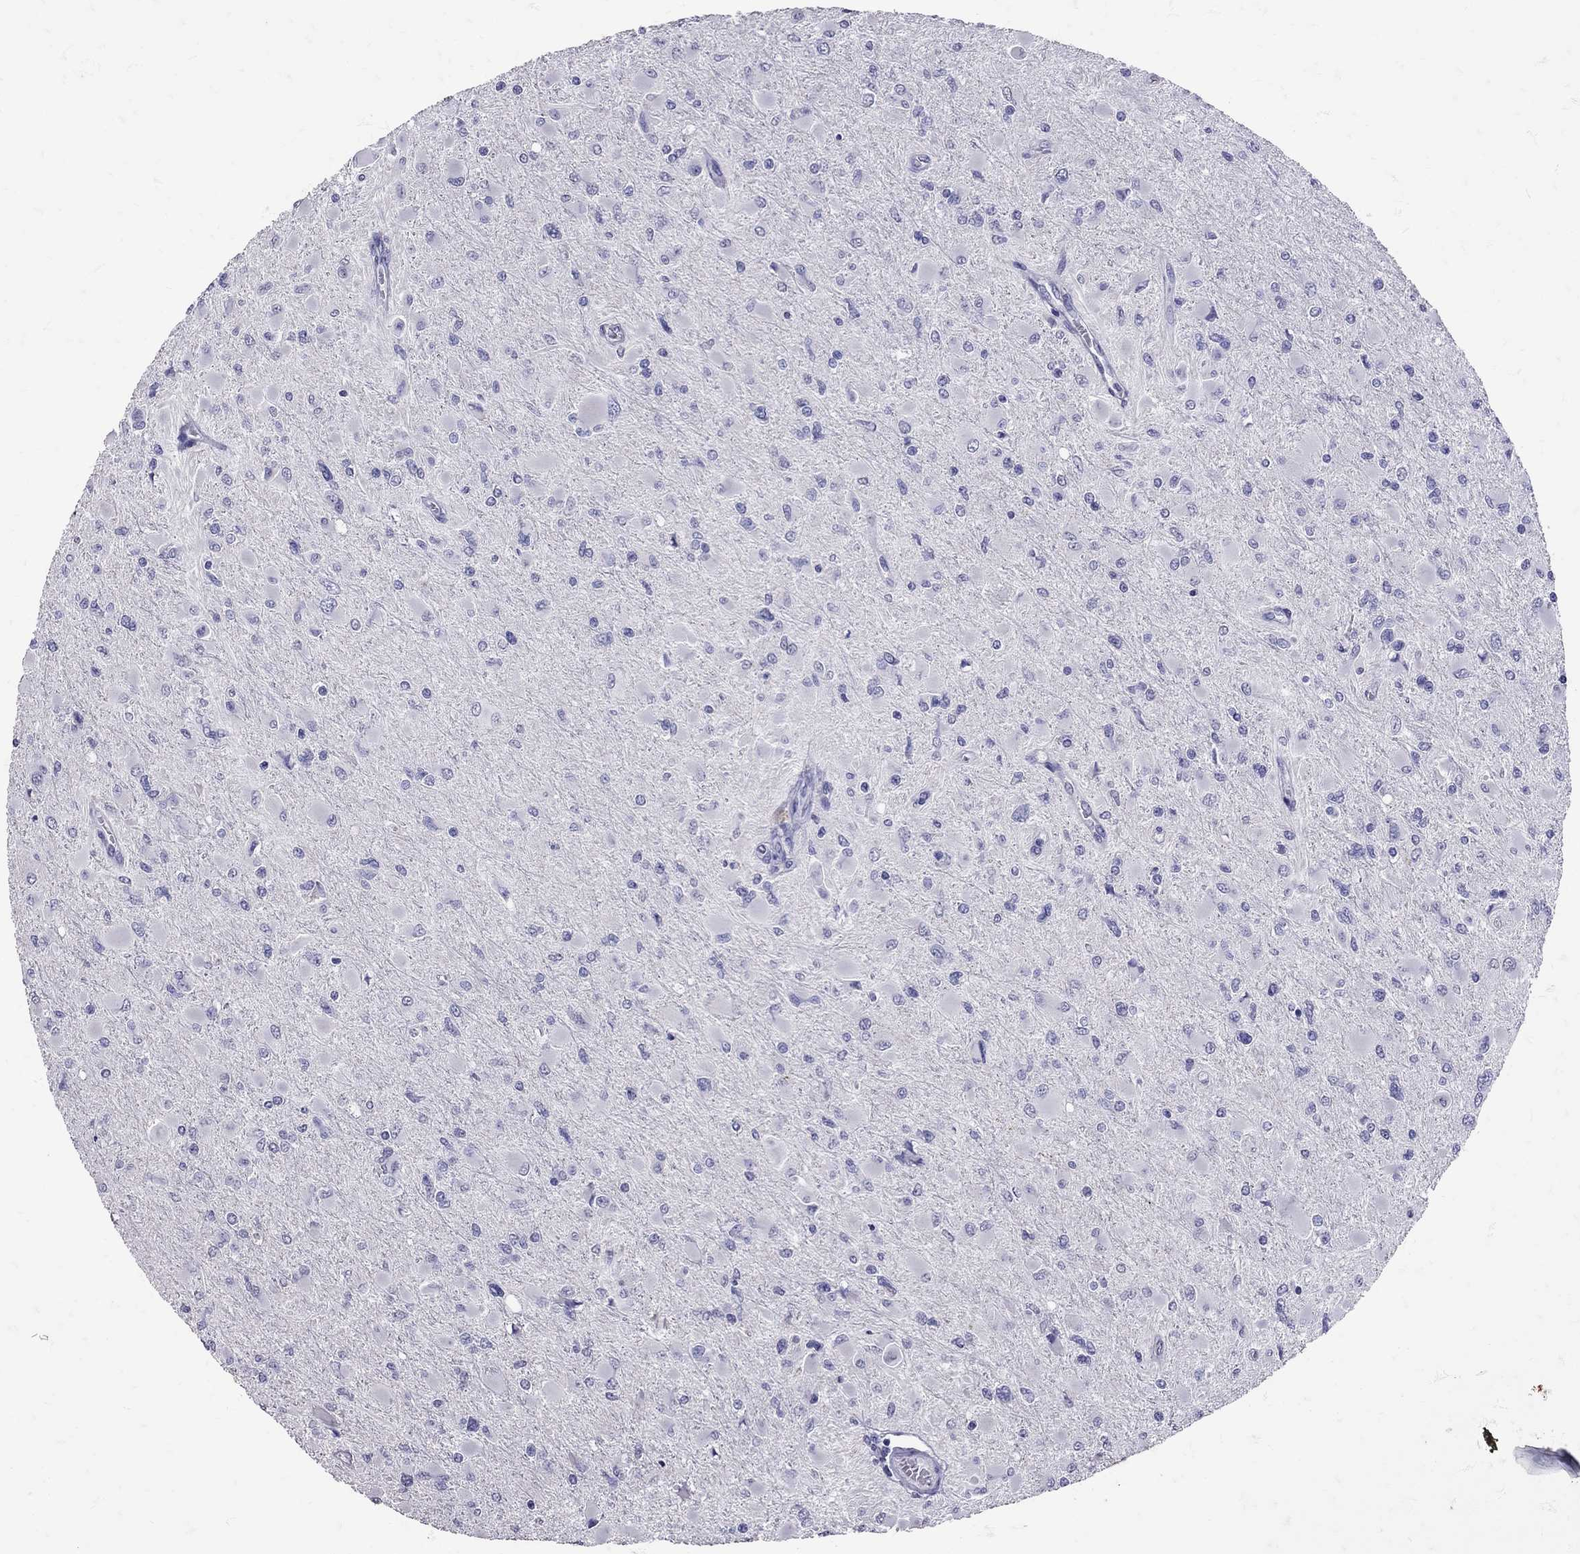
{"staining": {"intensity": "negative", "quantity": "none", "location": "none"}, "tissue": "glioma", "cell_type": "Tumor cells", "image_type": "cancer", "snomed": [{"axis": "morphology", "description": "Glioma, malignant, High grade"}, {"axis": "topography", "description": "Cerebral cortex"}], "caption": "Micrograph shows no significant protein staining in tumor cells of malignant glioma (high-grade). (Stains: DAB immunohistochemistry with hematoxylin counter stain, Microscopy: brightfield microscopy at high magnification).", "gene": "SST", "patient": {"sex": "female", "age": 36}}